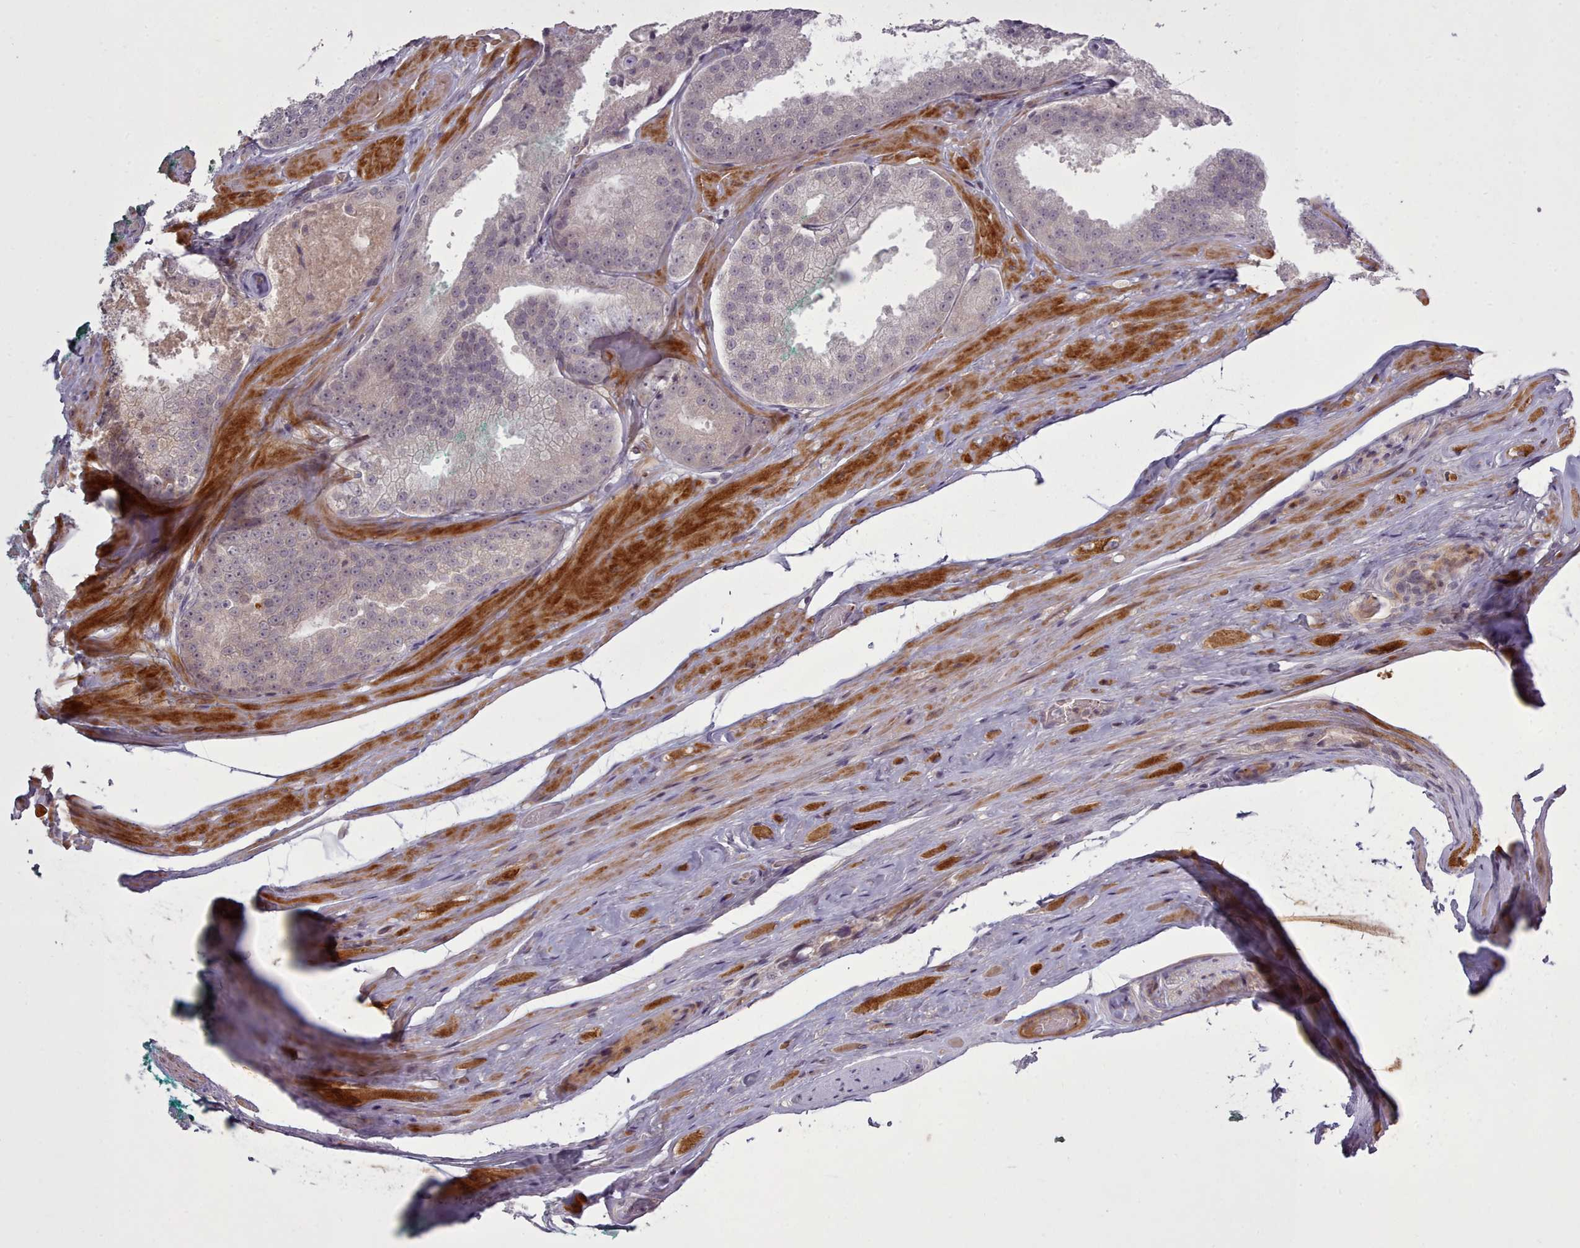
{"staining": {"intensity": "negative", "quantity": "none", "location": "none"}, "tissue": "prostate cancer", "cell_type": "Tumor cells", "image_type": "cancer", "snomed": [{"axis": "morphology", "description": "Adenocarcinoma, High grade"}, {"axis": "topography", "description": "Prostate"}], "caption": "A photomicrograph of prostate adenocarcinoma (high-grade) stained for a protein displays no brown staining in tumor cells. (IHC, brightfield microscopy, high magnification).", "gene": "LEFTY2", "patient": {"sex": "male", "age": 61}}